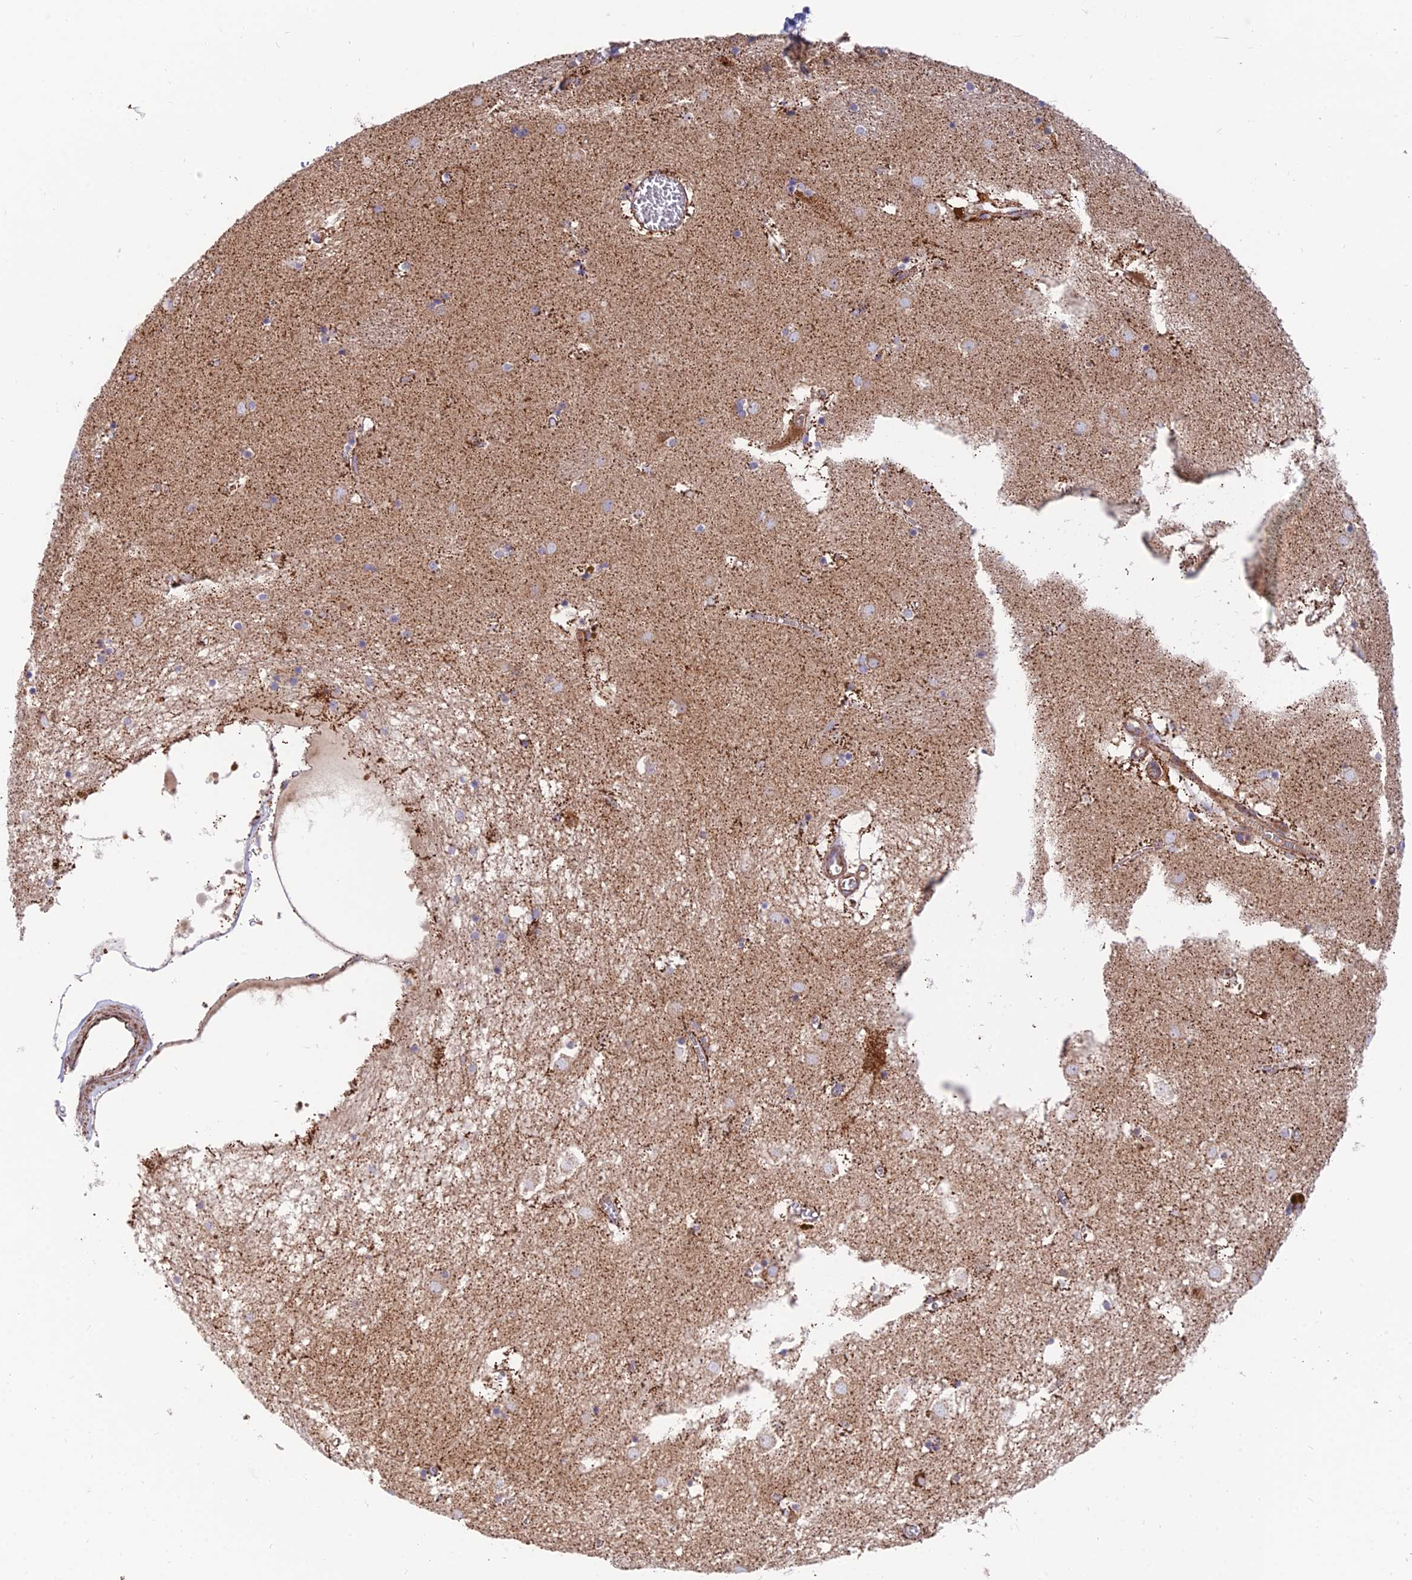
{"staining": {"intensity": "moderate", "quantity": "<25%", "location": "cytoplasmic/membranous"}, "tissue": "caudate", "cell_type": "Glial cells", "image_type": "normal", "snomed": [{"axis": "morphology", "description": "Normal tissue, NOS"}, {"axis": "topography", "description": "Lateral ventricle wall"}], "caption": "This is a histology image of immunohistochemistry staining of normal caudate, which shows moderate staining in the cytoplasmic/membranous of glial cells.", "gene": "TIGD6", "patient": {"sex": "male", "age": 70}}